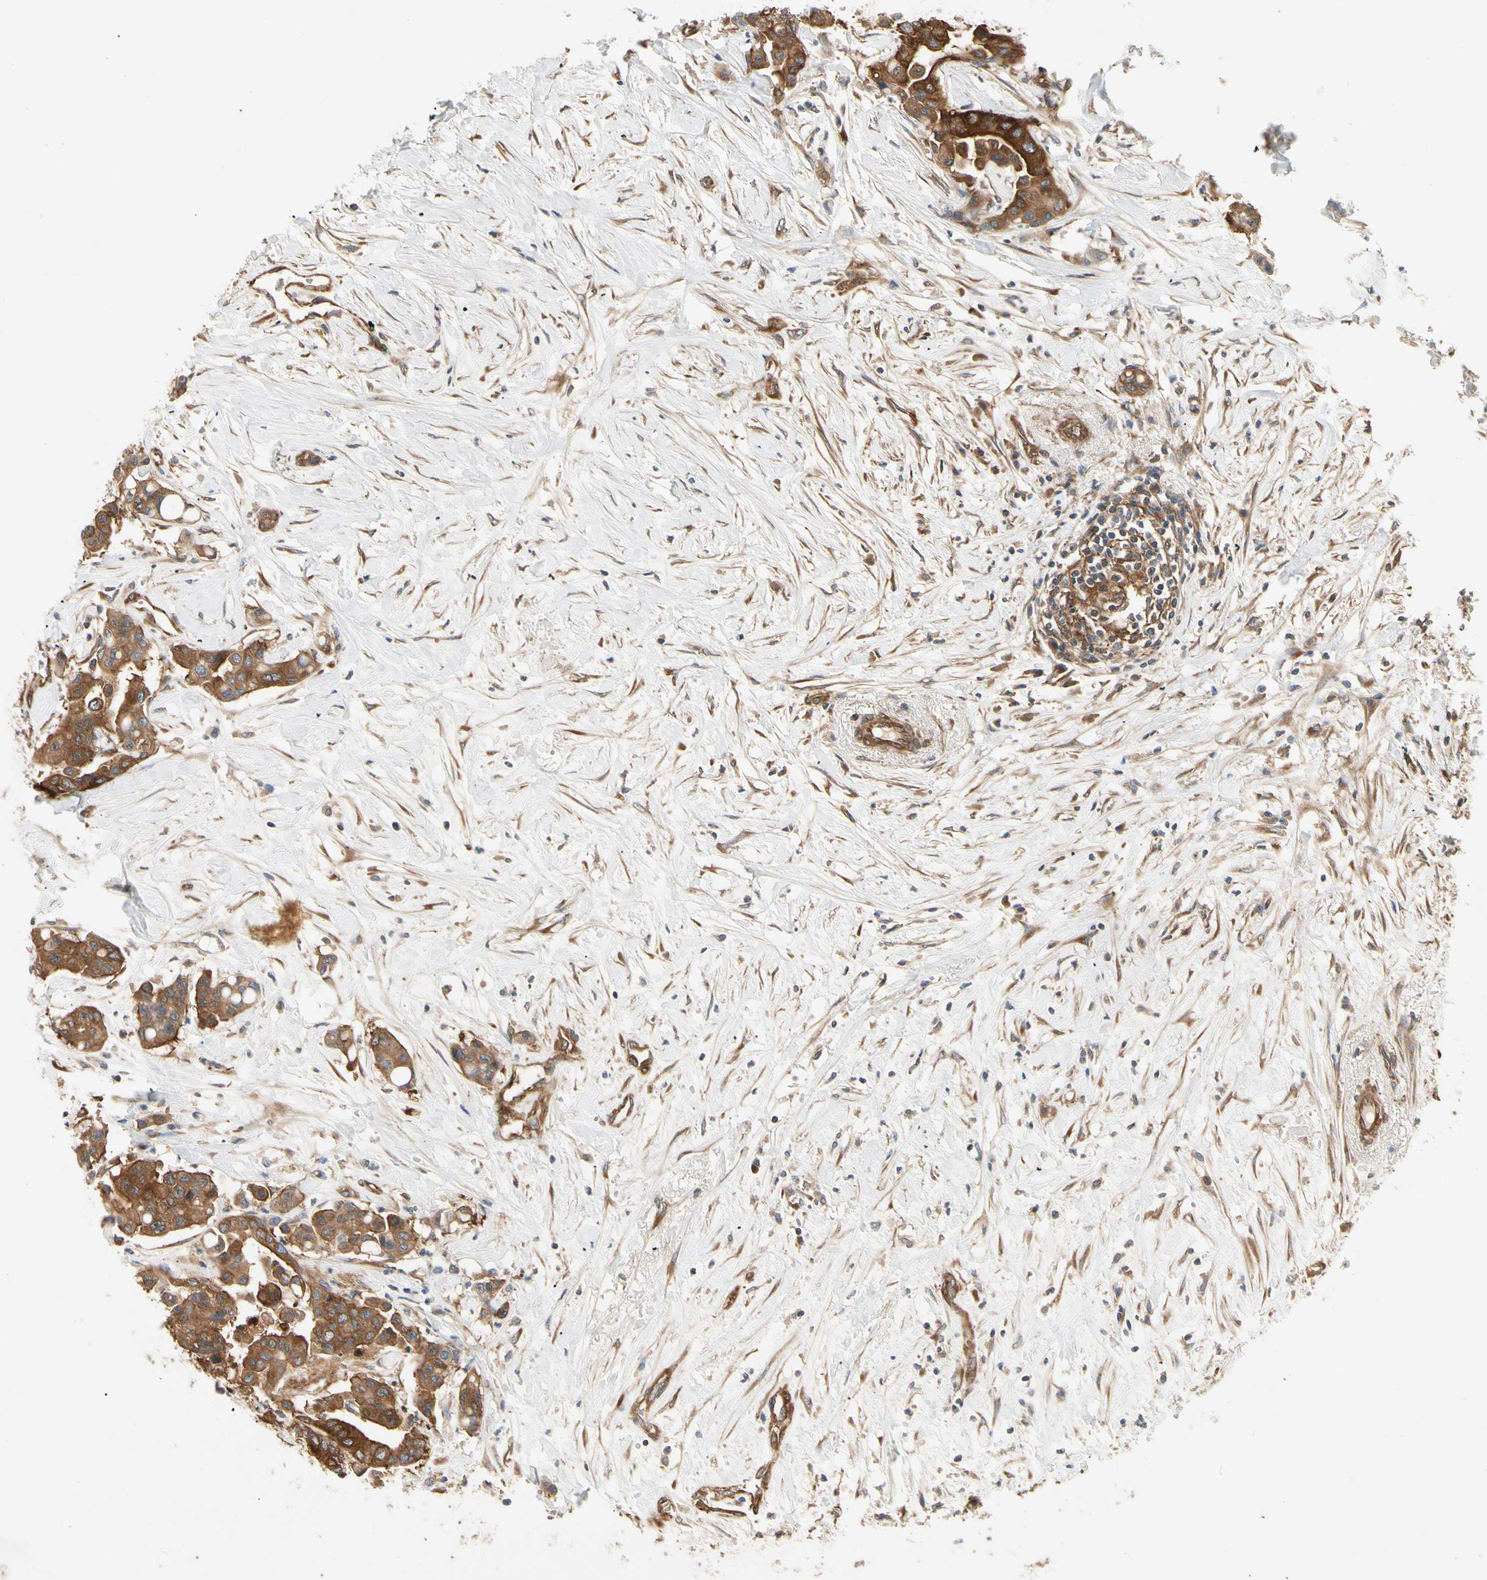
{"staining": {"intensity": "strong", "quantity": ">75%", "location": "cytoplasmic/membranous"}, "tissue": "colorectal cancer", "cell_type": "Tumor cells", "image_type": "cancer", "snomed": [{"axis": "morphology", "description": "Normal tissue, NOS"}, {"axis": "morphology", "description": "Adenocarcinoma, NOS"}, {"axis": "topography", "description": "Colon"}], "caption": "Immunohistochemical staining of human adenocarcinoma (colorectal) displays high levels of strong cytoplasmic/membranous protein staining in approximately >75% of tumor cells.", "gene": "ROCK2", "patient": {"sex": "male", "age": 82}}